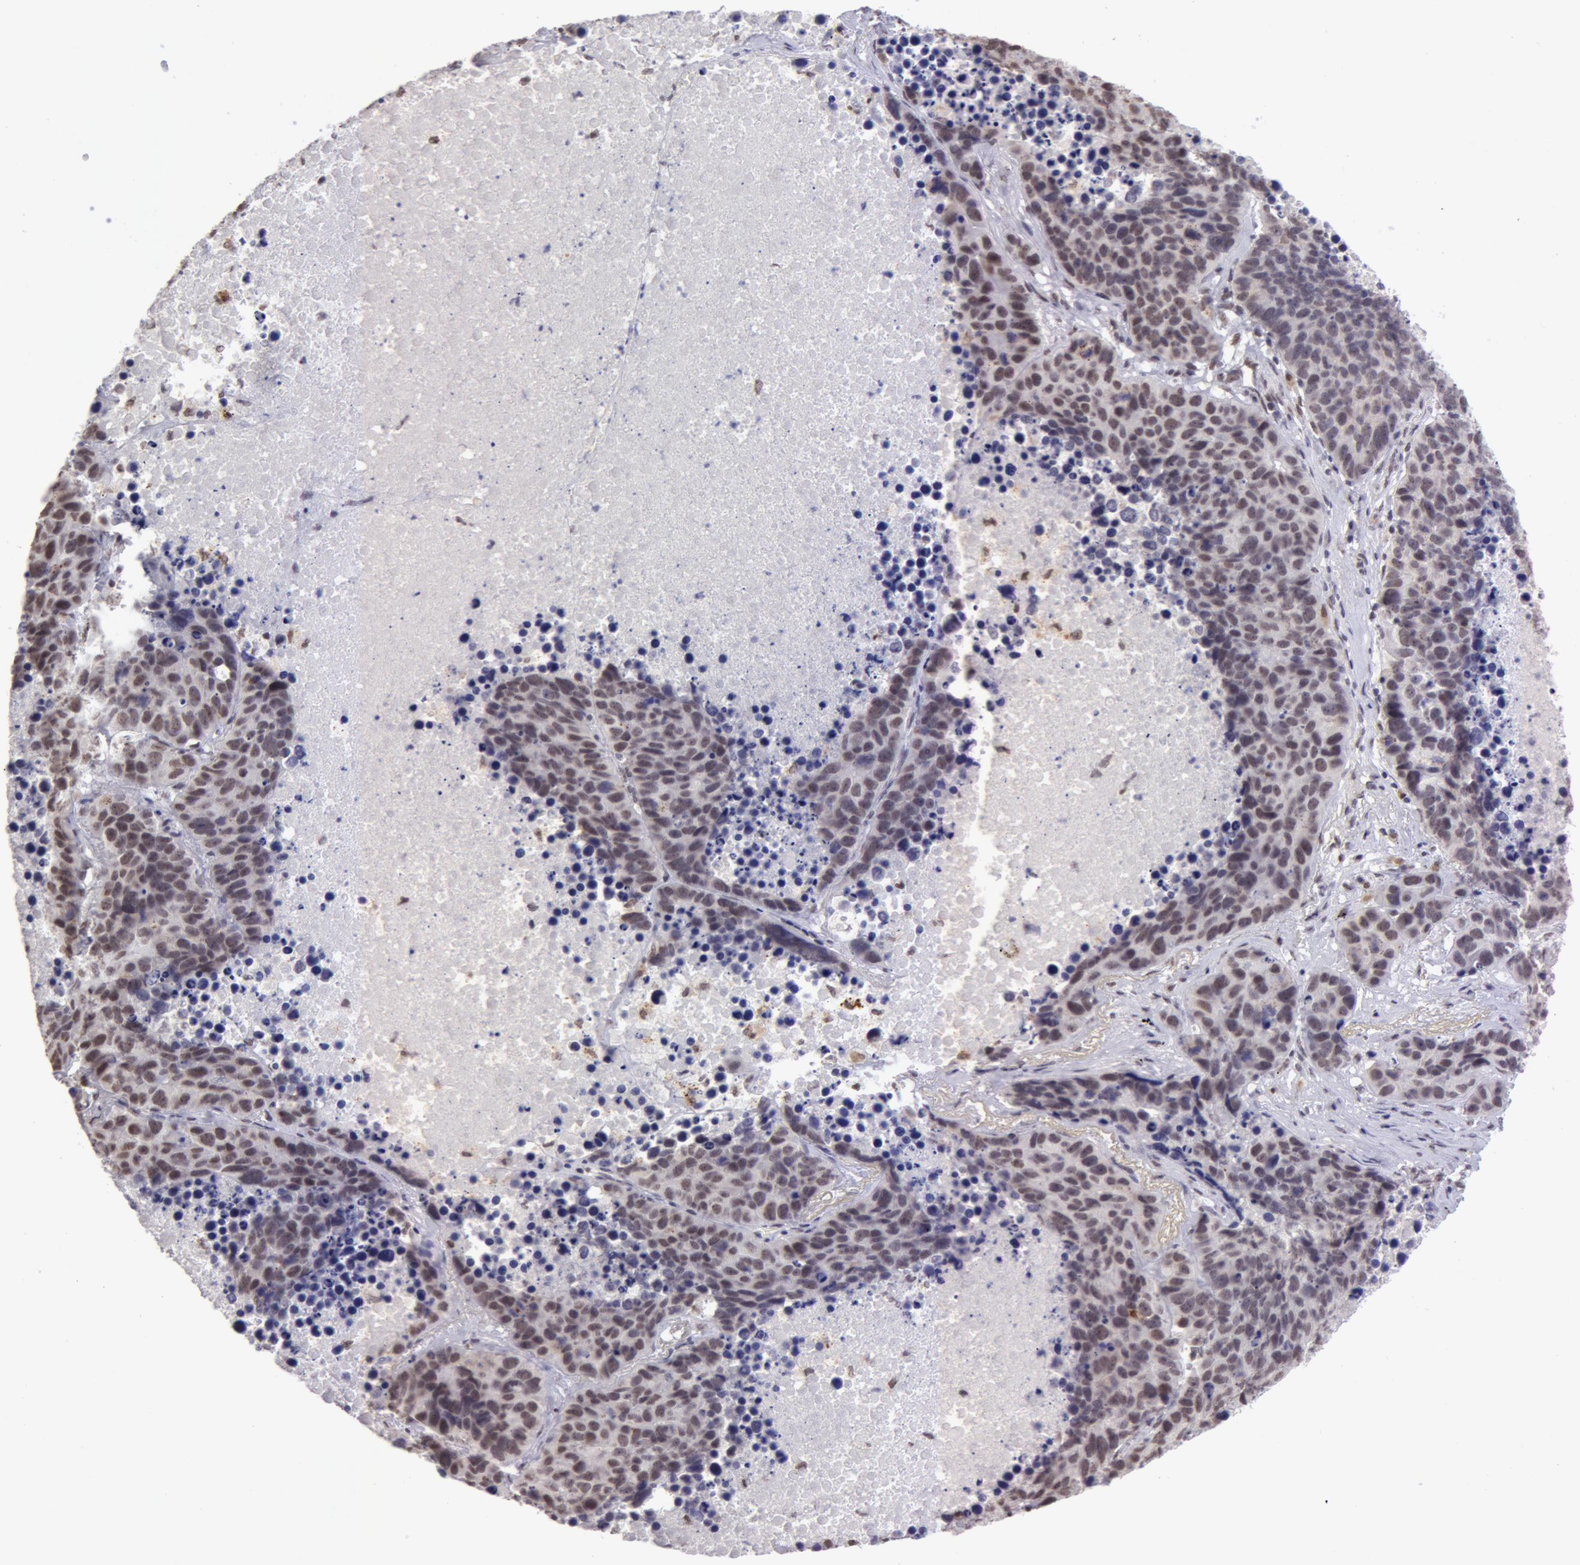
{"staining": {"intensity": "weak", "quantity": "25%-75%", "location": "nuclear"}, "tissue": "lung cancer", "cell_type": "Tumor cells", "image_type": "cancer", "snomed": [{"axis": "morphology", "description": "Carcinoid, malignant, NOS"}, {"axis": "topography", "description": "Lung"}], "caption": "A low amount of weak nuclear staining is present in approximately 25%-75% of tumor cells in lung cancer tissue.", "gene": "VRTN", "patient": {"sex": "male", "age": 60}}